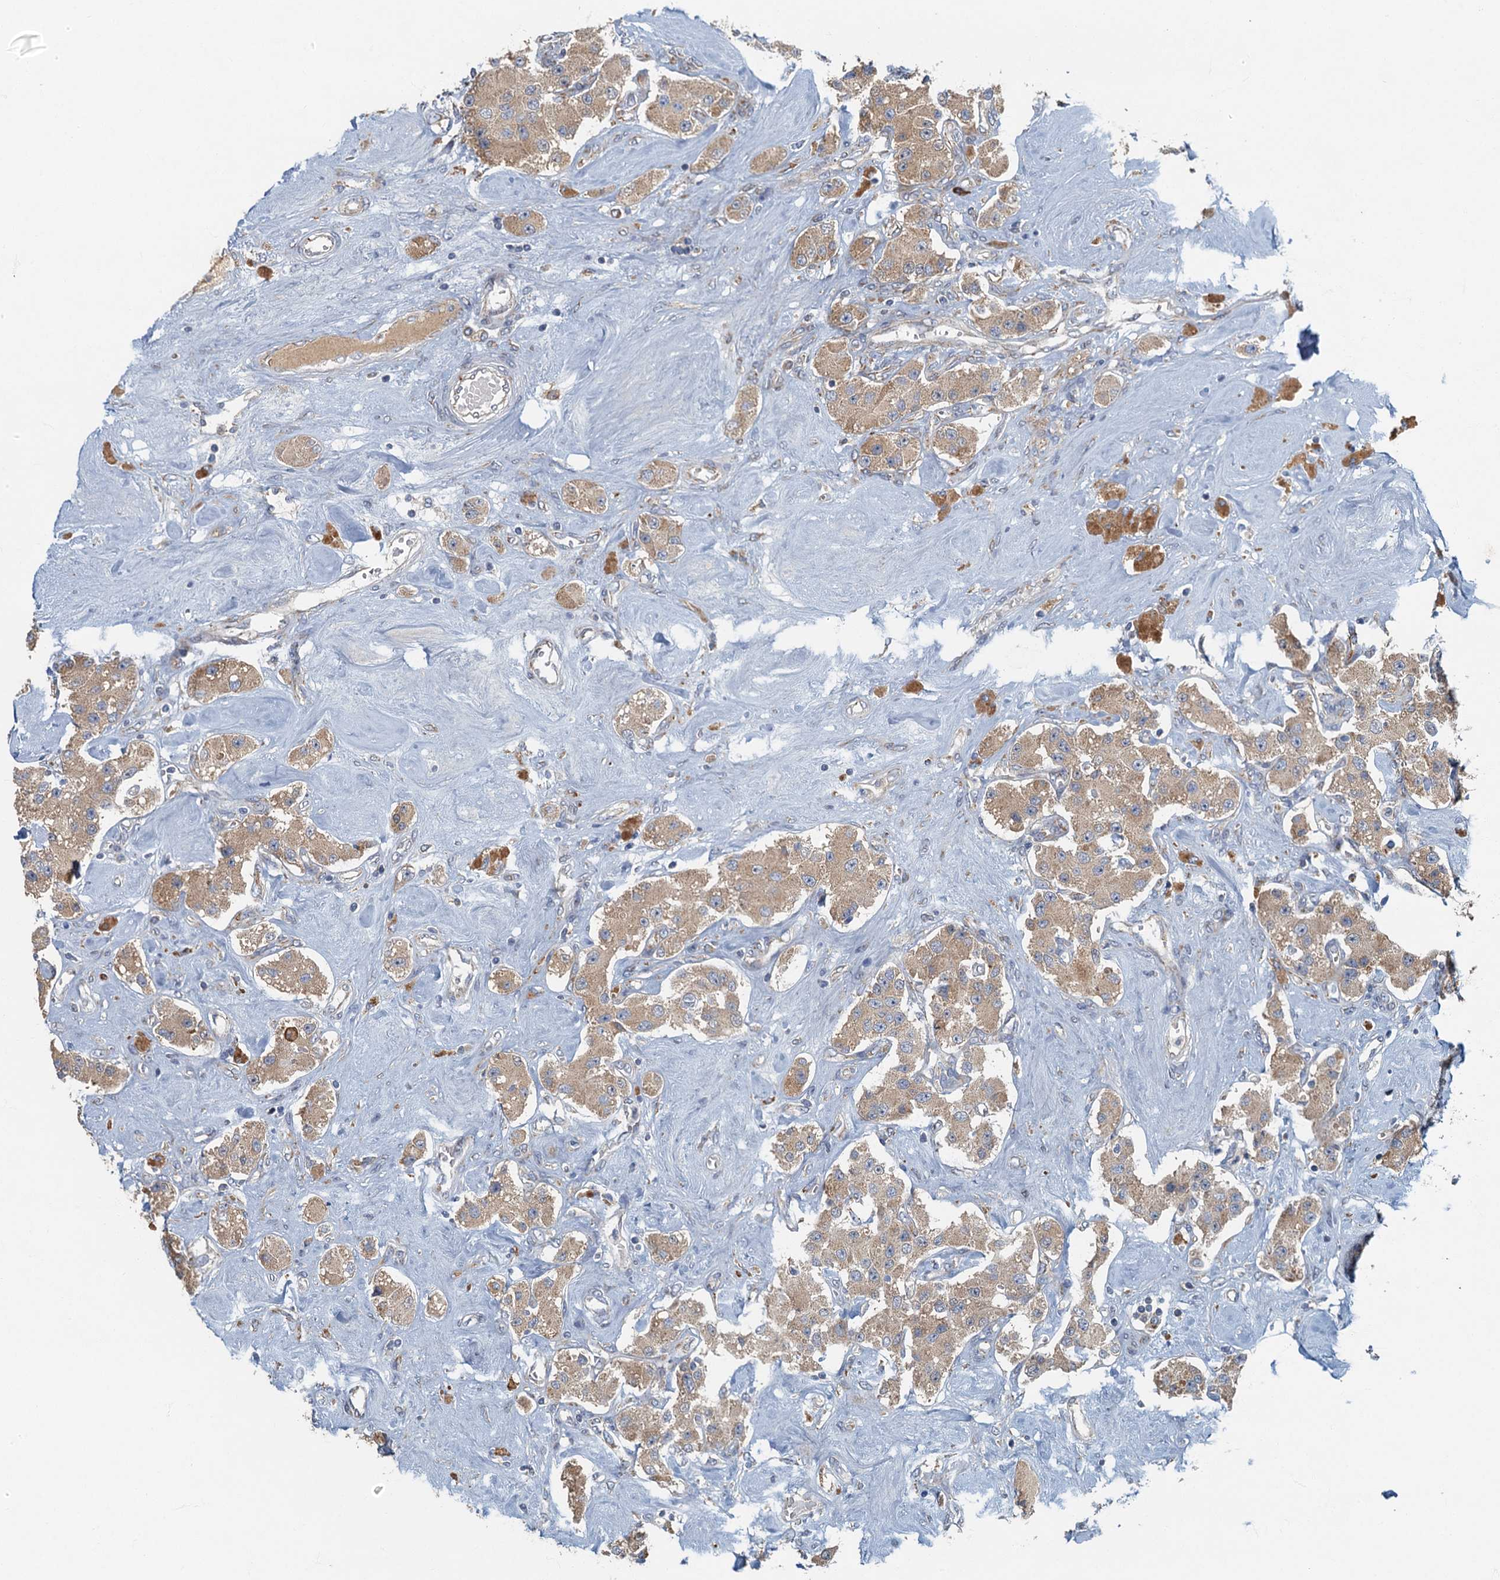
{"staining": {"intensity": "moderate", "quantity": ">75%", "location": "cytoplasmic/membranous"}, "tissue": "carcinoid", "cell_type": "Tumor cells", "image_type": "cancer", "snomed": [{"axis": "morphology", "description": "Carcinoid, malignant, NOS"}, {"axis": "topography", "description": "Pancreas"}], "caption": "Protein expression analysis of human carcinoid reveals moderate cytoplasmic/membranous positivity in approximately >75% of tumor cells. (Stains: DAB in brown, nuclei in blue, Microscopy: brightfield microscopy at high magnification).", "gene": "SPDYC", "patient": {"sex": "male", "age": 41}}